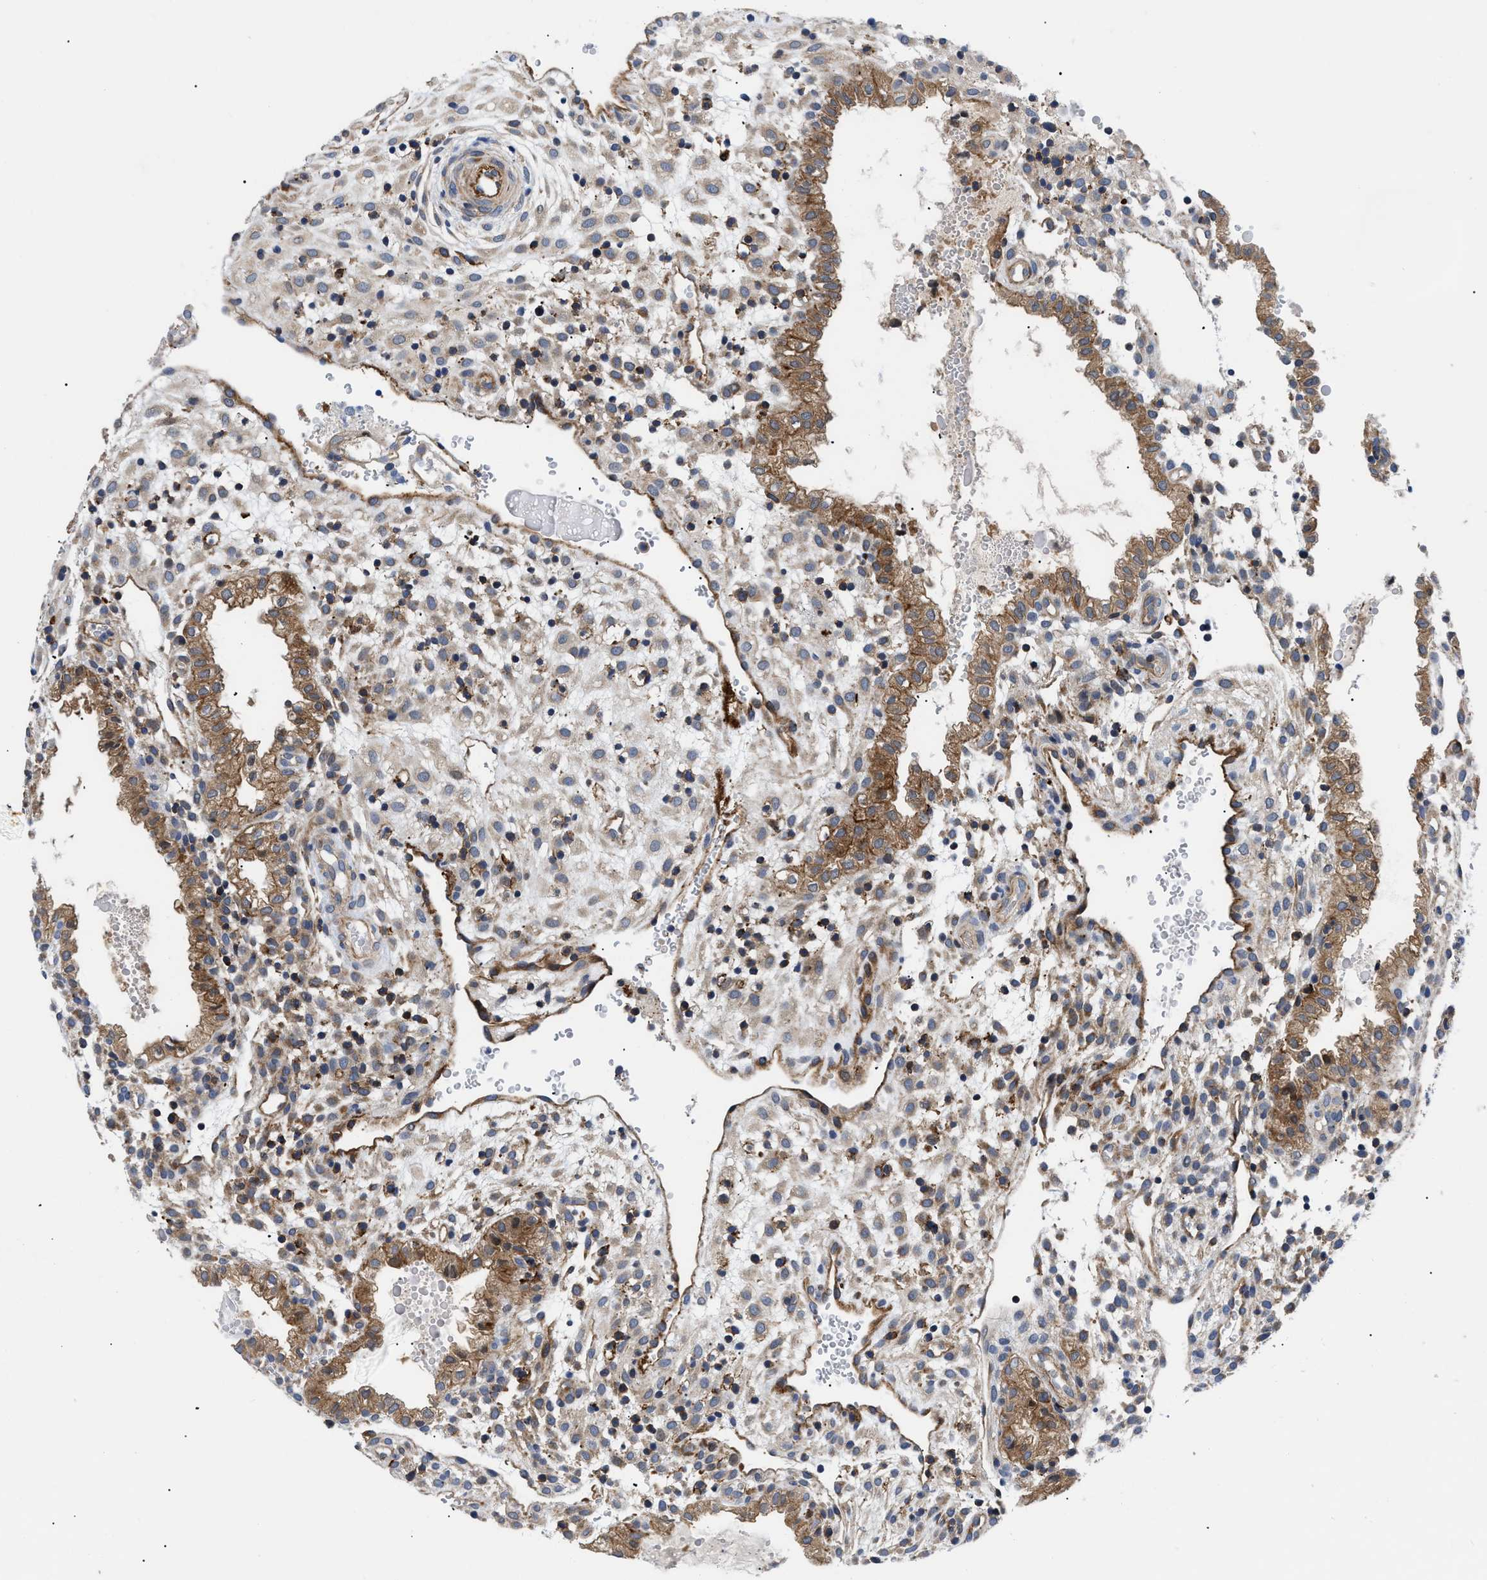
{"staining": {"intensity": "weak", "quantity": ">75%", "location": "cytoplasmic/membranous"}, "tissue": "placenta", "cell_type": "Decidual cells", "image_type": "normal", "snomed": [{"axis": "morphology", "description": "Normal tissue, NOS"}, {"axis": "topography", "description": "Placenta"}], "caption": "Protein expression analysis of unremarkable placenta displays weak cytoplasmic/membranous staining in about >75% of decidual cells.", "gene": "SPAST", "patient": {"sex": "female", "age": 18}}